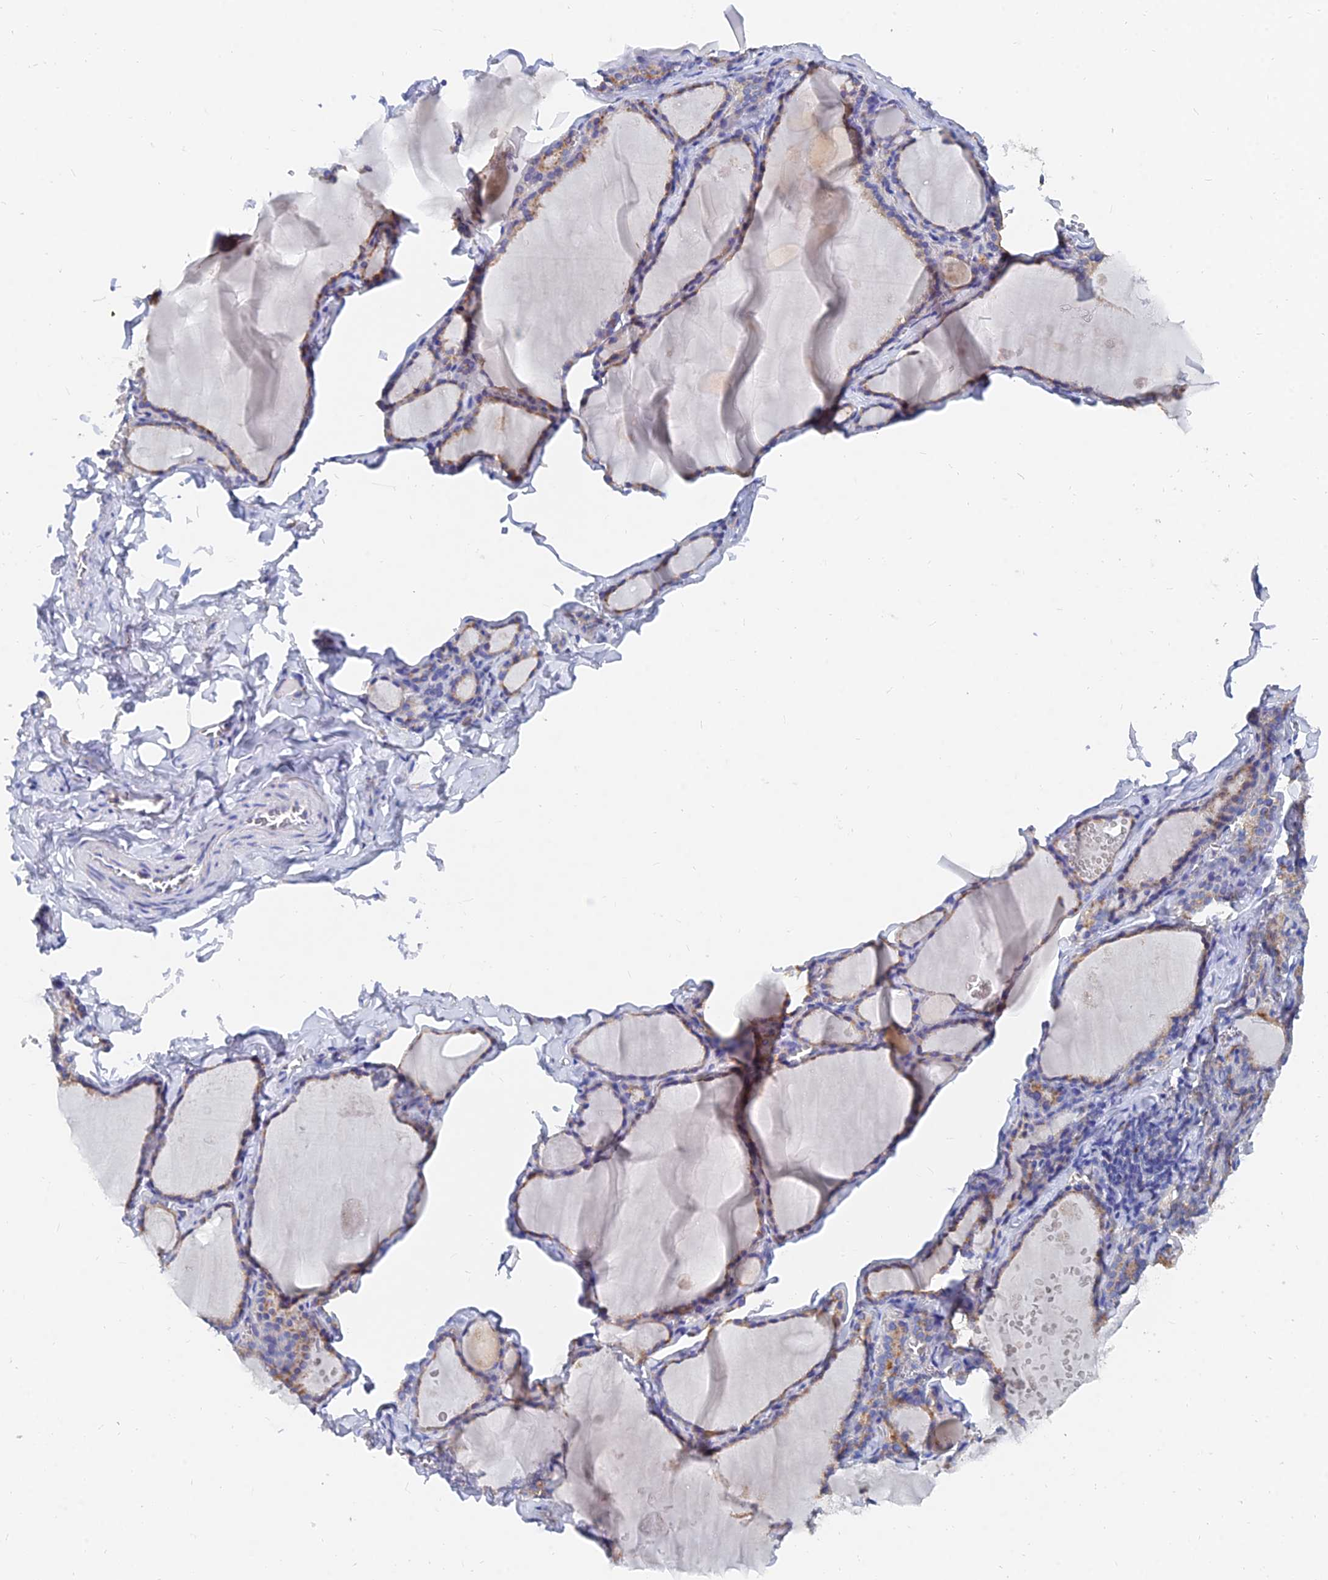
{"staining": {"intensity": "moderate", "quantity": ">75%", "location": "cytoplasmic/membranous"}, "tissue": "thyroid gland", "cell_type": "Glandular cells", "image_type": "normal", "snomed": [{"axis": "morphology", "description": "Normal tissue, NOS"}, {"axis": "topography", "description": "Thyroid gland"}], "caption": "Thyroid gland was stained to show a protein in brown. There is medium levels of moderate cytoplasmic/membranous expression in approximately >75% of glandular cells. The staining was performed using DAB to visualize the protein expression in brown, while the nuclei were stained in blue with hematoxylin (Magnification: 20x).", "gene": "SPNS1", "patient": {"sex": "male", "age": 56}}